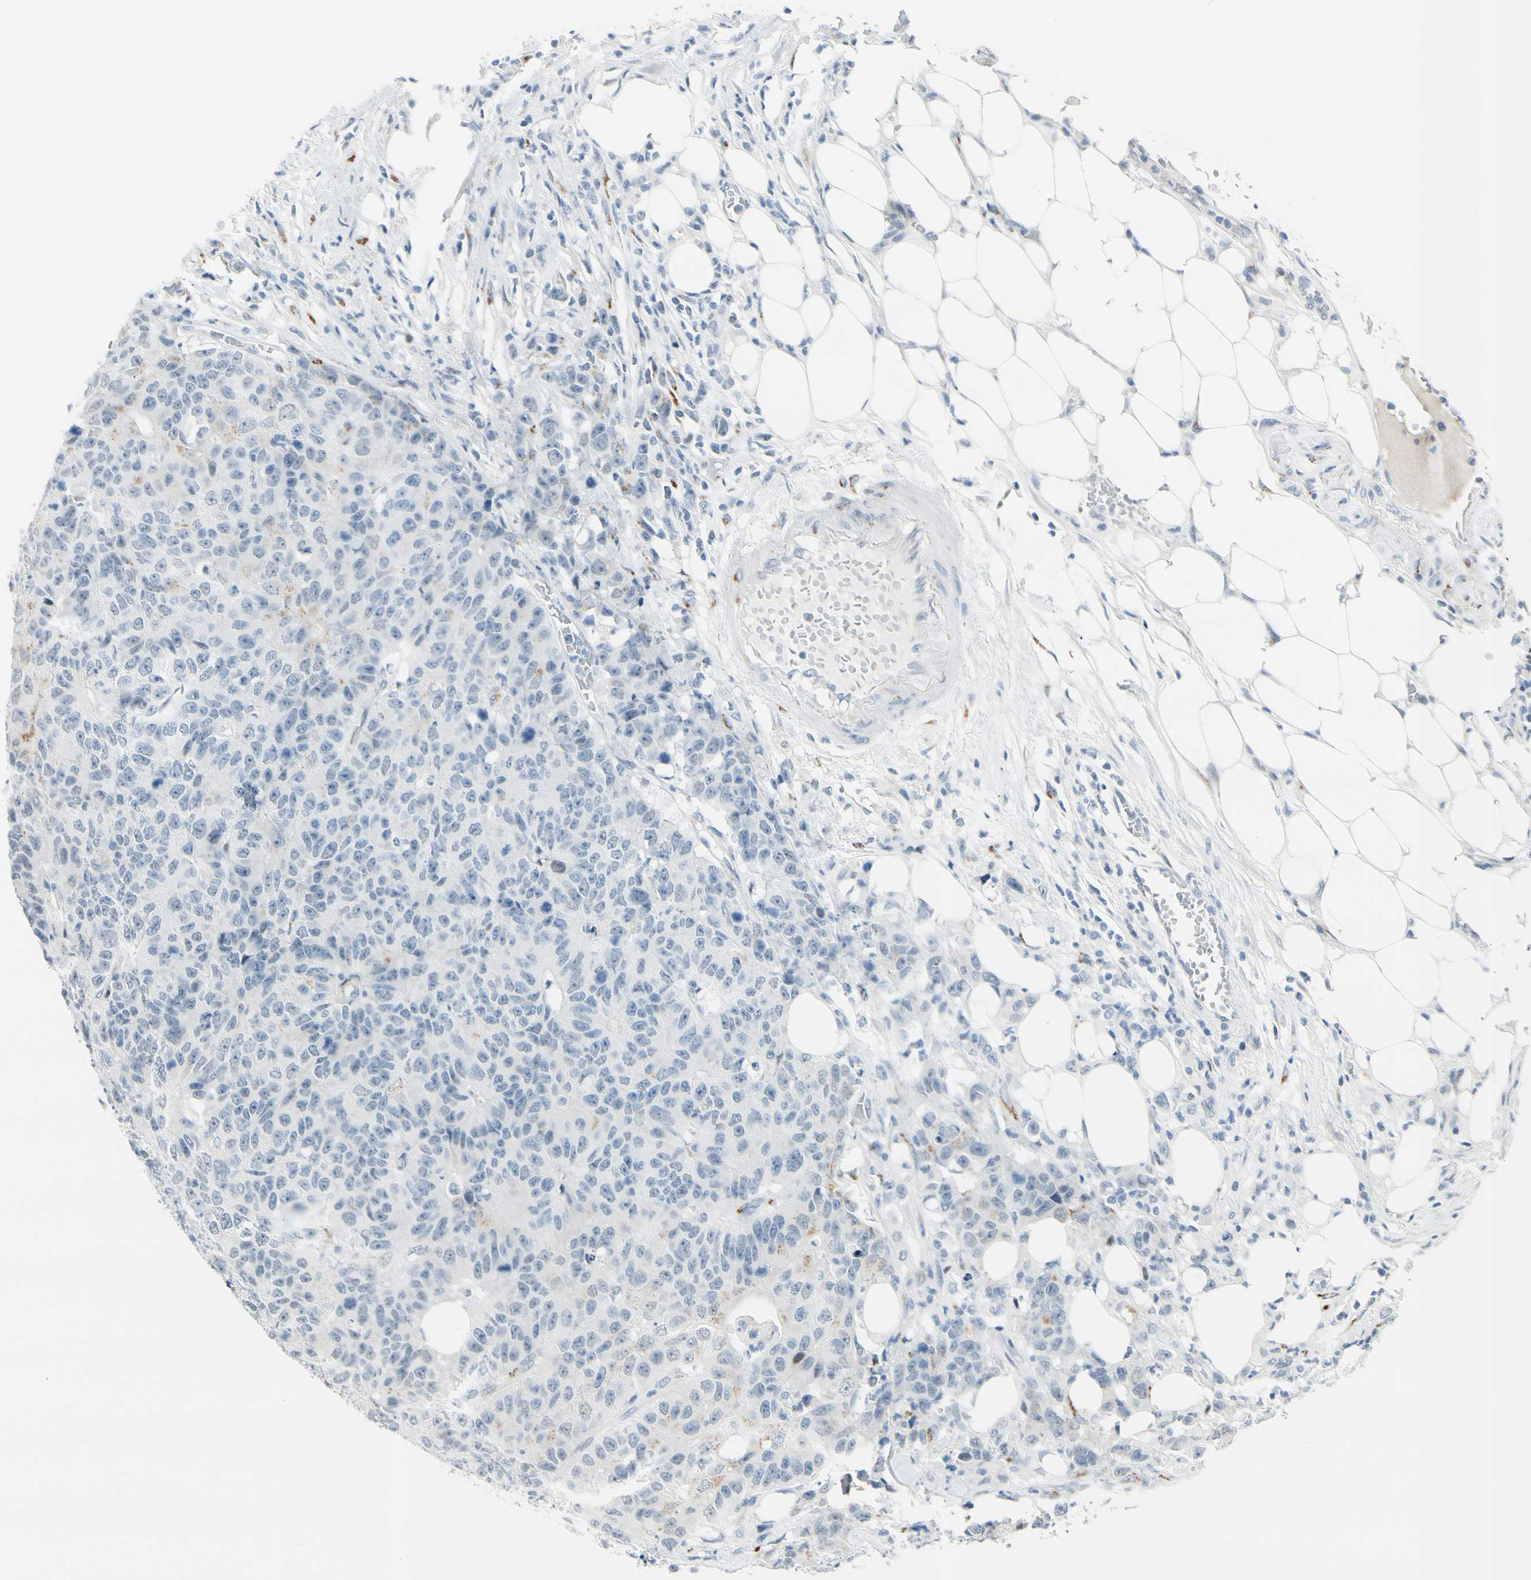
{"staining": {"intensity": "negative", "quantity": "none", "location": "none"}, "tissue": "colorectal cancer", "cell_type": "Tumor cells", "image_type": "cancer", "snomed": [{"axis": "morphology", "description": "Adenocarcinoma, NOS"}, {"axis": "topography", "description": "Colon"}], "caption": "The image reveals no significant staining in tumor cells of colorectal cancer (adenocarcinoma).", "gene": "B4GALNT1", "patient": {"sex": "female", "age": 86}}